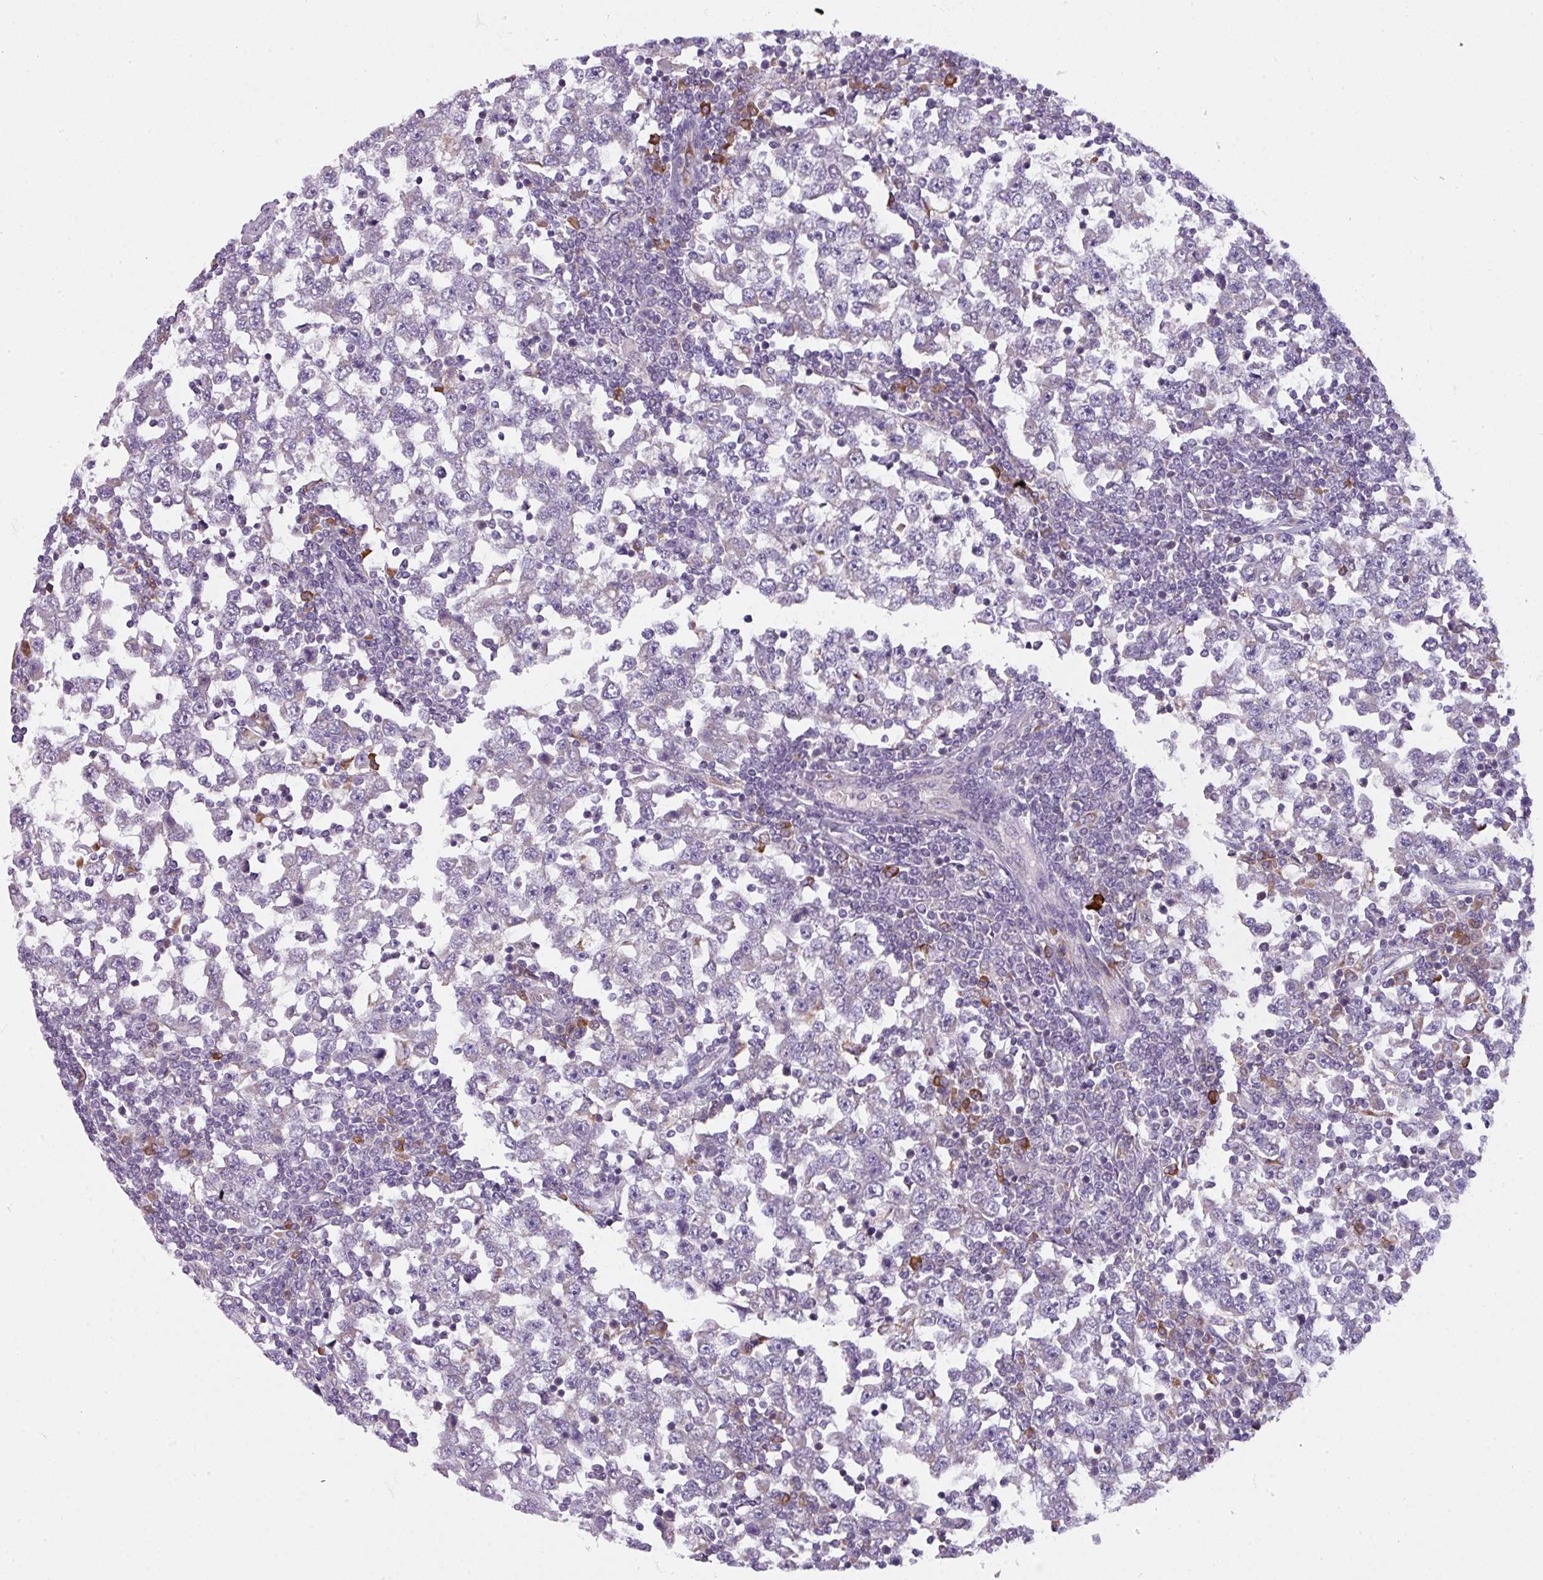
{"staining": {"intensity": "negative", "quantity": "none", "location": "none"}, "tissue": "testis cancer", "cell_type": "Tumor cells", "image_type": "cancer", "snomed": [{"axis": "morphology", "description": "Seminoma, NOS"}, {"axis": "topography", "description": "Testis"}], "caption": "High power microscopy micrograph of an IHC micrograph of testis cancer, revealing no significant positivity in tumor cells.", "gene": "C2orf68", "patient": {"sex": "male", "age": 65}}